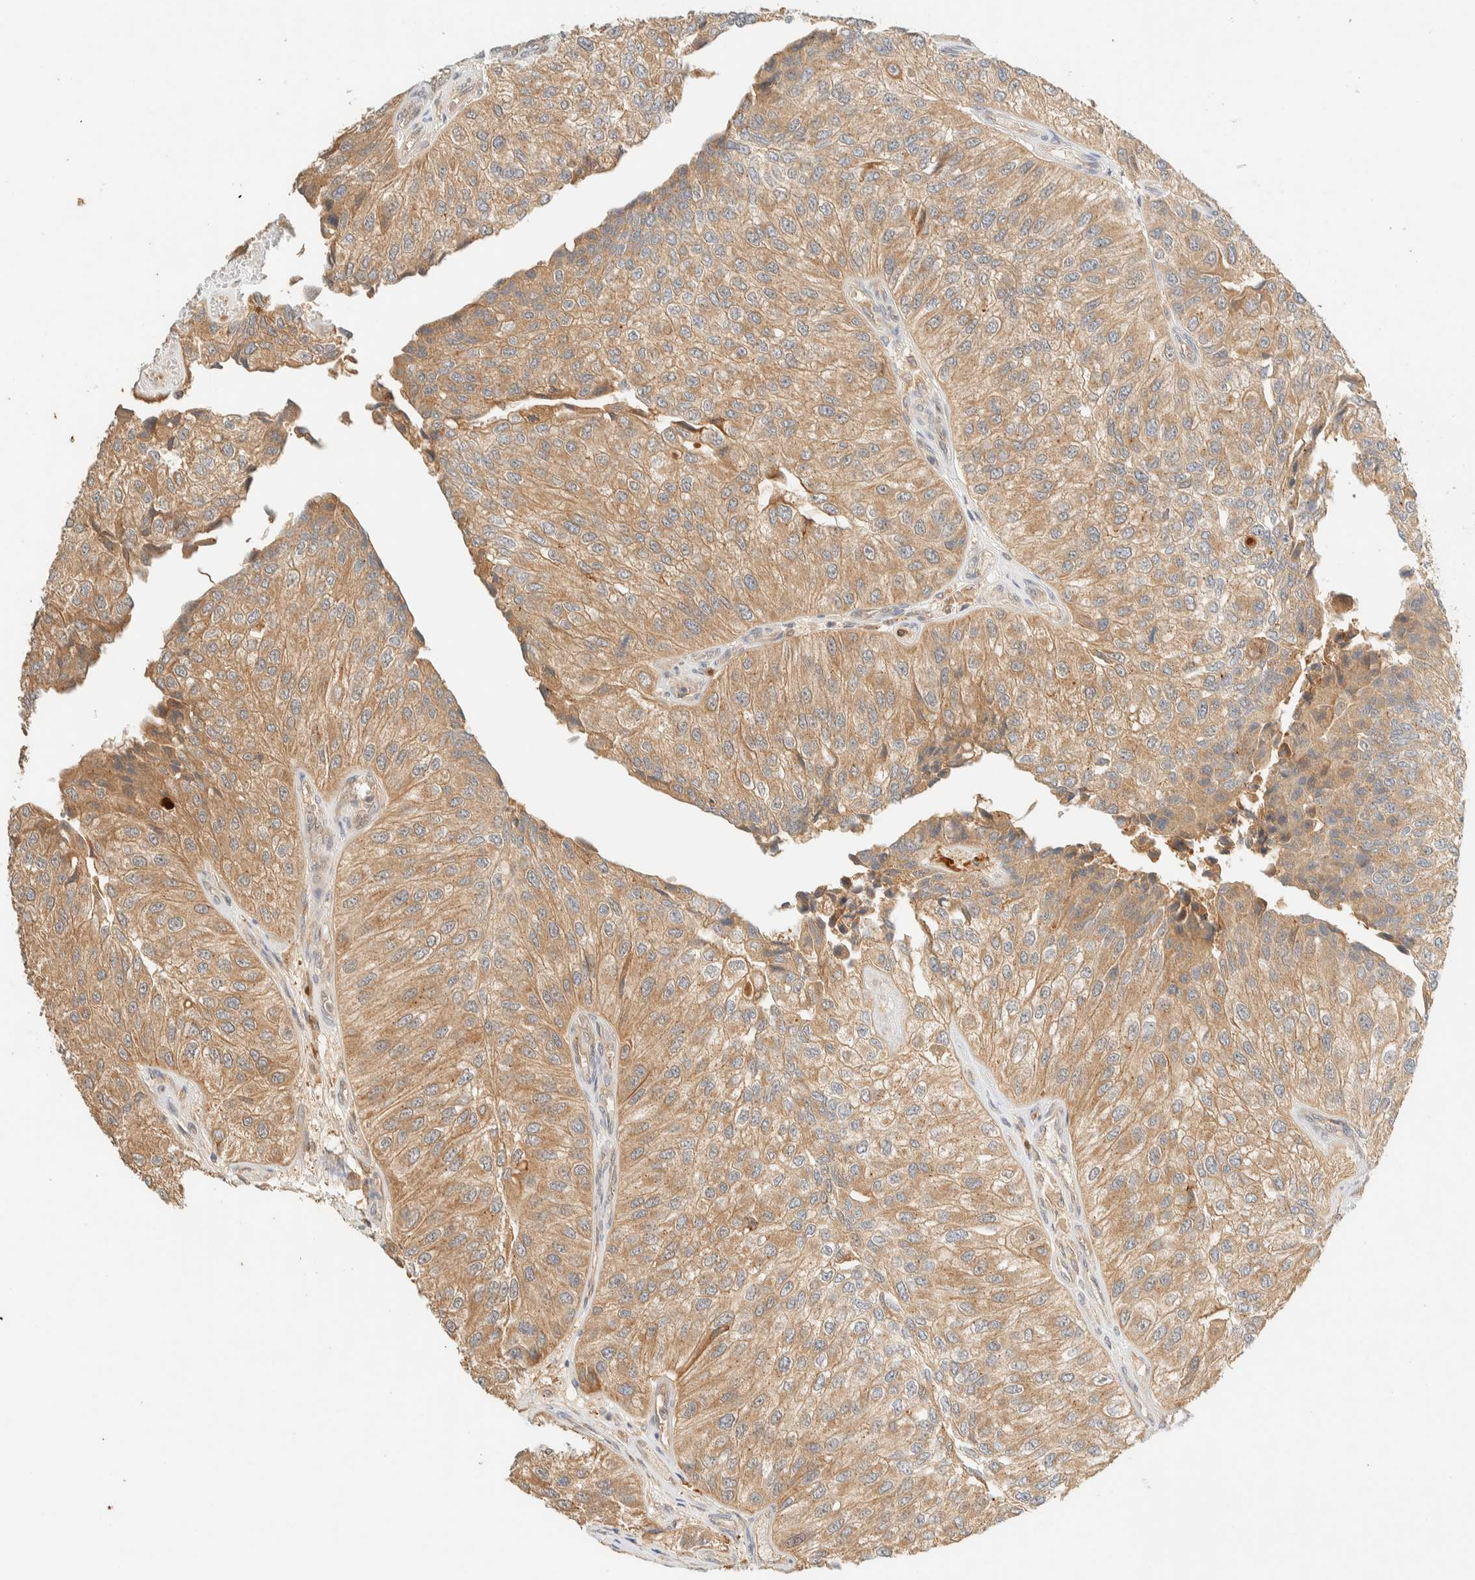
{"staining": {"intensity": "moderate", "quantity": ">75%", "location": "cytoplasmic/membranous"}, "tissue": "urothelial cancer", "cell_type": "Tumor cells", "image_type": "cancer", "snomed": [{"axis": "morphology", "description": "Urothelial carcinoma, High grade"}, {"axis": "topography", "description": "Kidney"}, {"axis": "topography", "description": "Urinary bladder"}], "caption": "High-grade urothelial carcinoma stained for a protein (brown) reveals moderate cytoplasmic/membranous positive positivity in approximately >75% of tumor cells.", "gene": "ZBTB34", "patient": {"sex": "male", "age": 77}}